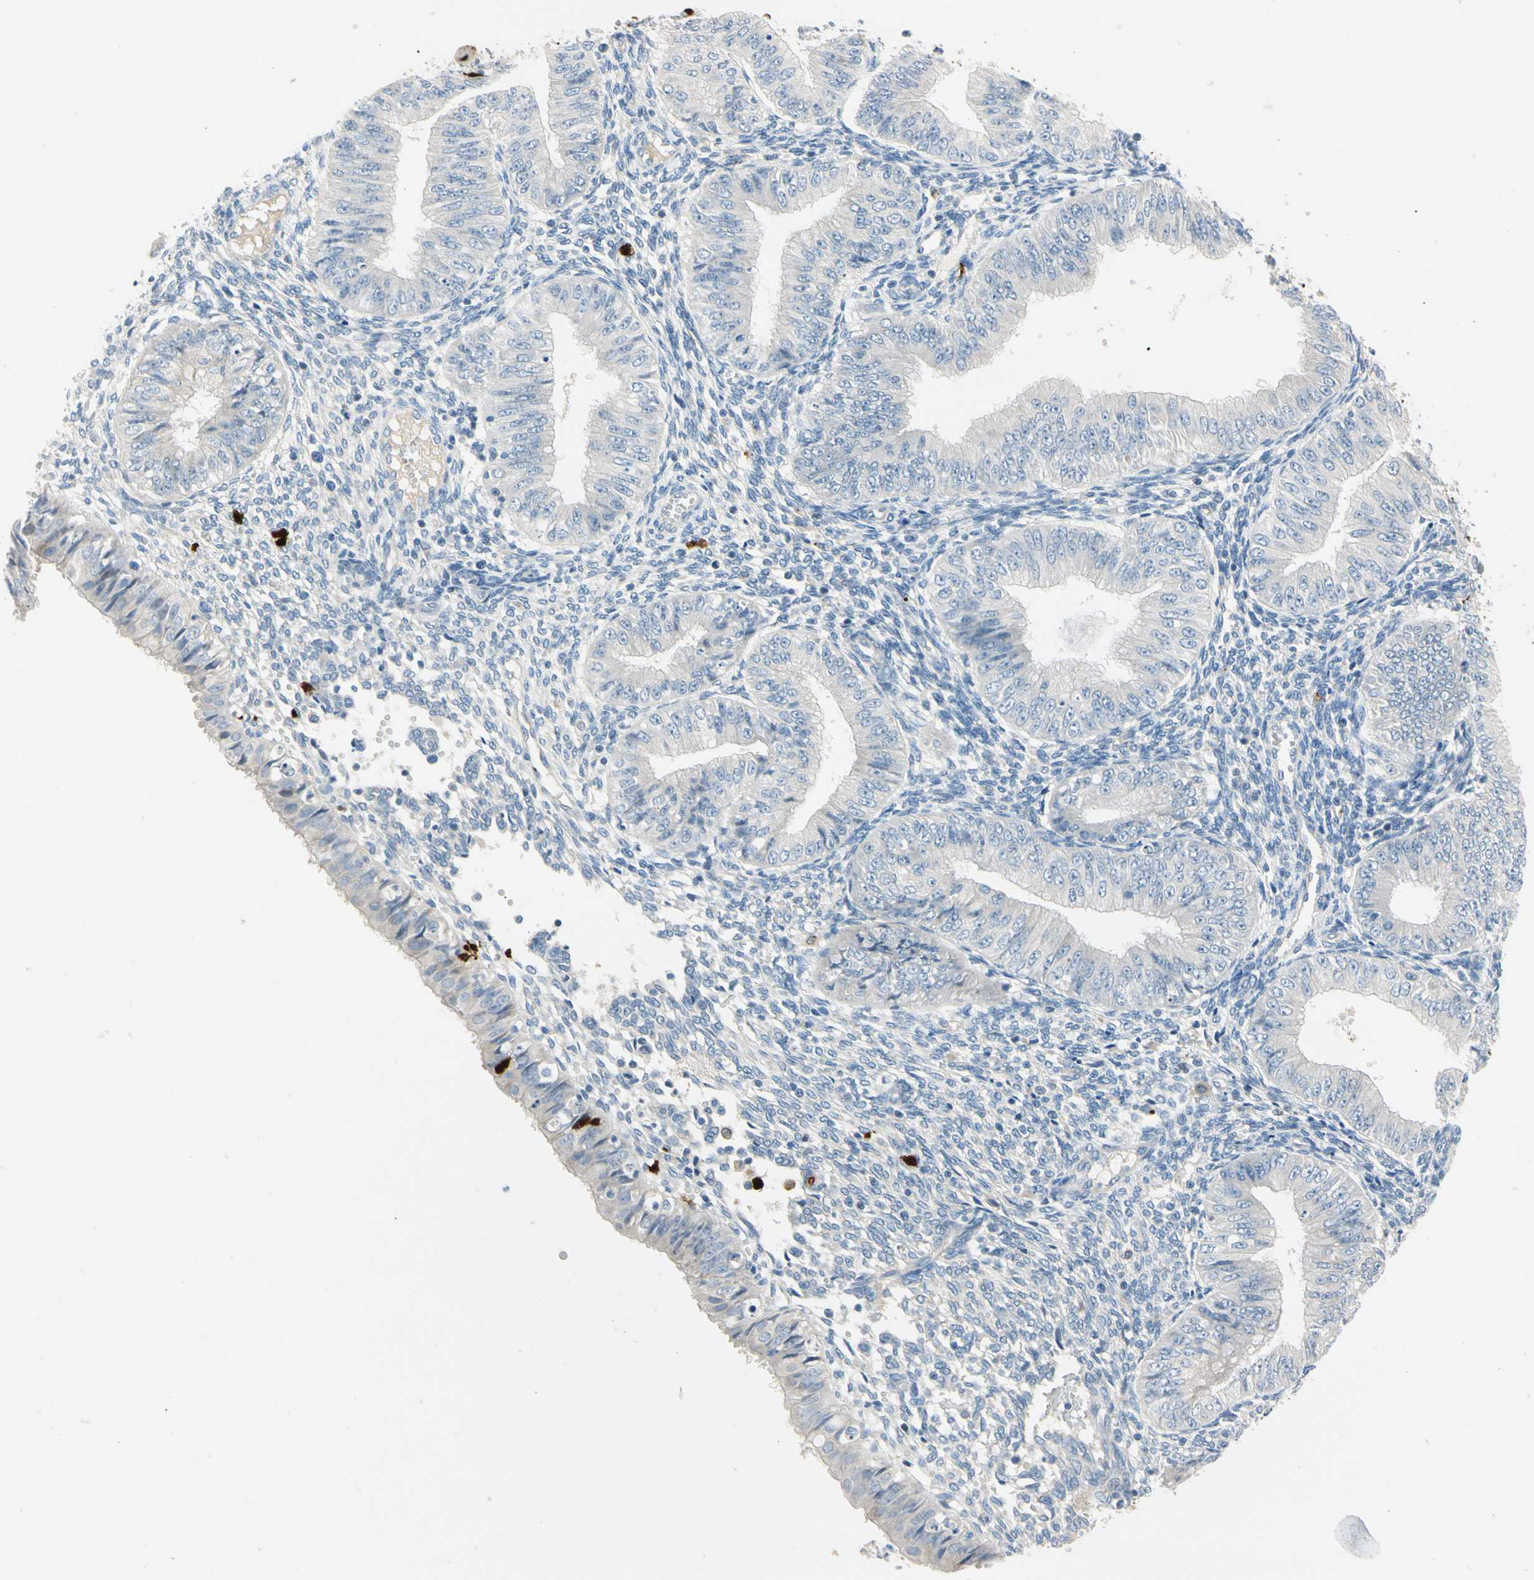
{"staining": {"intensity": "negative", "quantity": "none", "location": "none"}, "tissue": "endometrial cancer", "cell_type": "Tumor cells", "image_type": "cancer", "snomed": [{"axis": "morphology", "description": "Normal tissue, NOS"}, {"axis": "morphology", "description": "Adenocarcinoma, NOS"}, {"axis": "topography", "description": "Endometrium"}], "caption": "Immunohistochemical staining of endometrial adenocarcinoma displays no significant staining in tumor cells. (DAB (3,3'-diaminobenzidine) immunohistochemistry (IHC) visualized using brightfield microscopy, high magnification).", "gene": "TRAF5", "patient": {"sex": "female", "age": 53}}